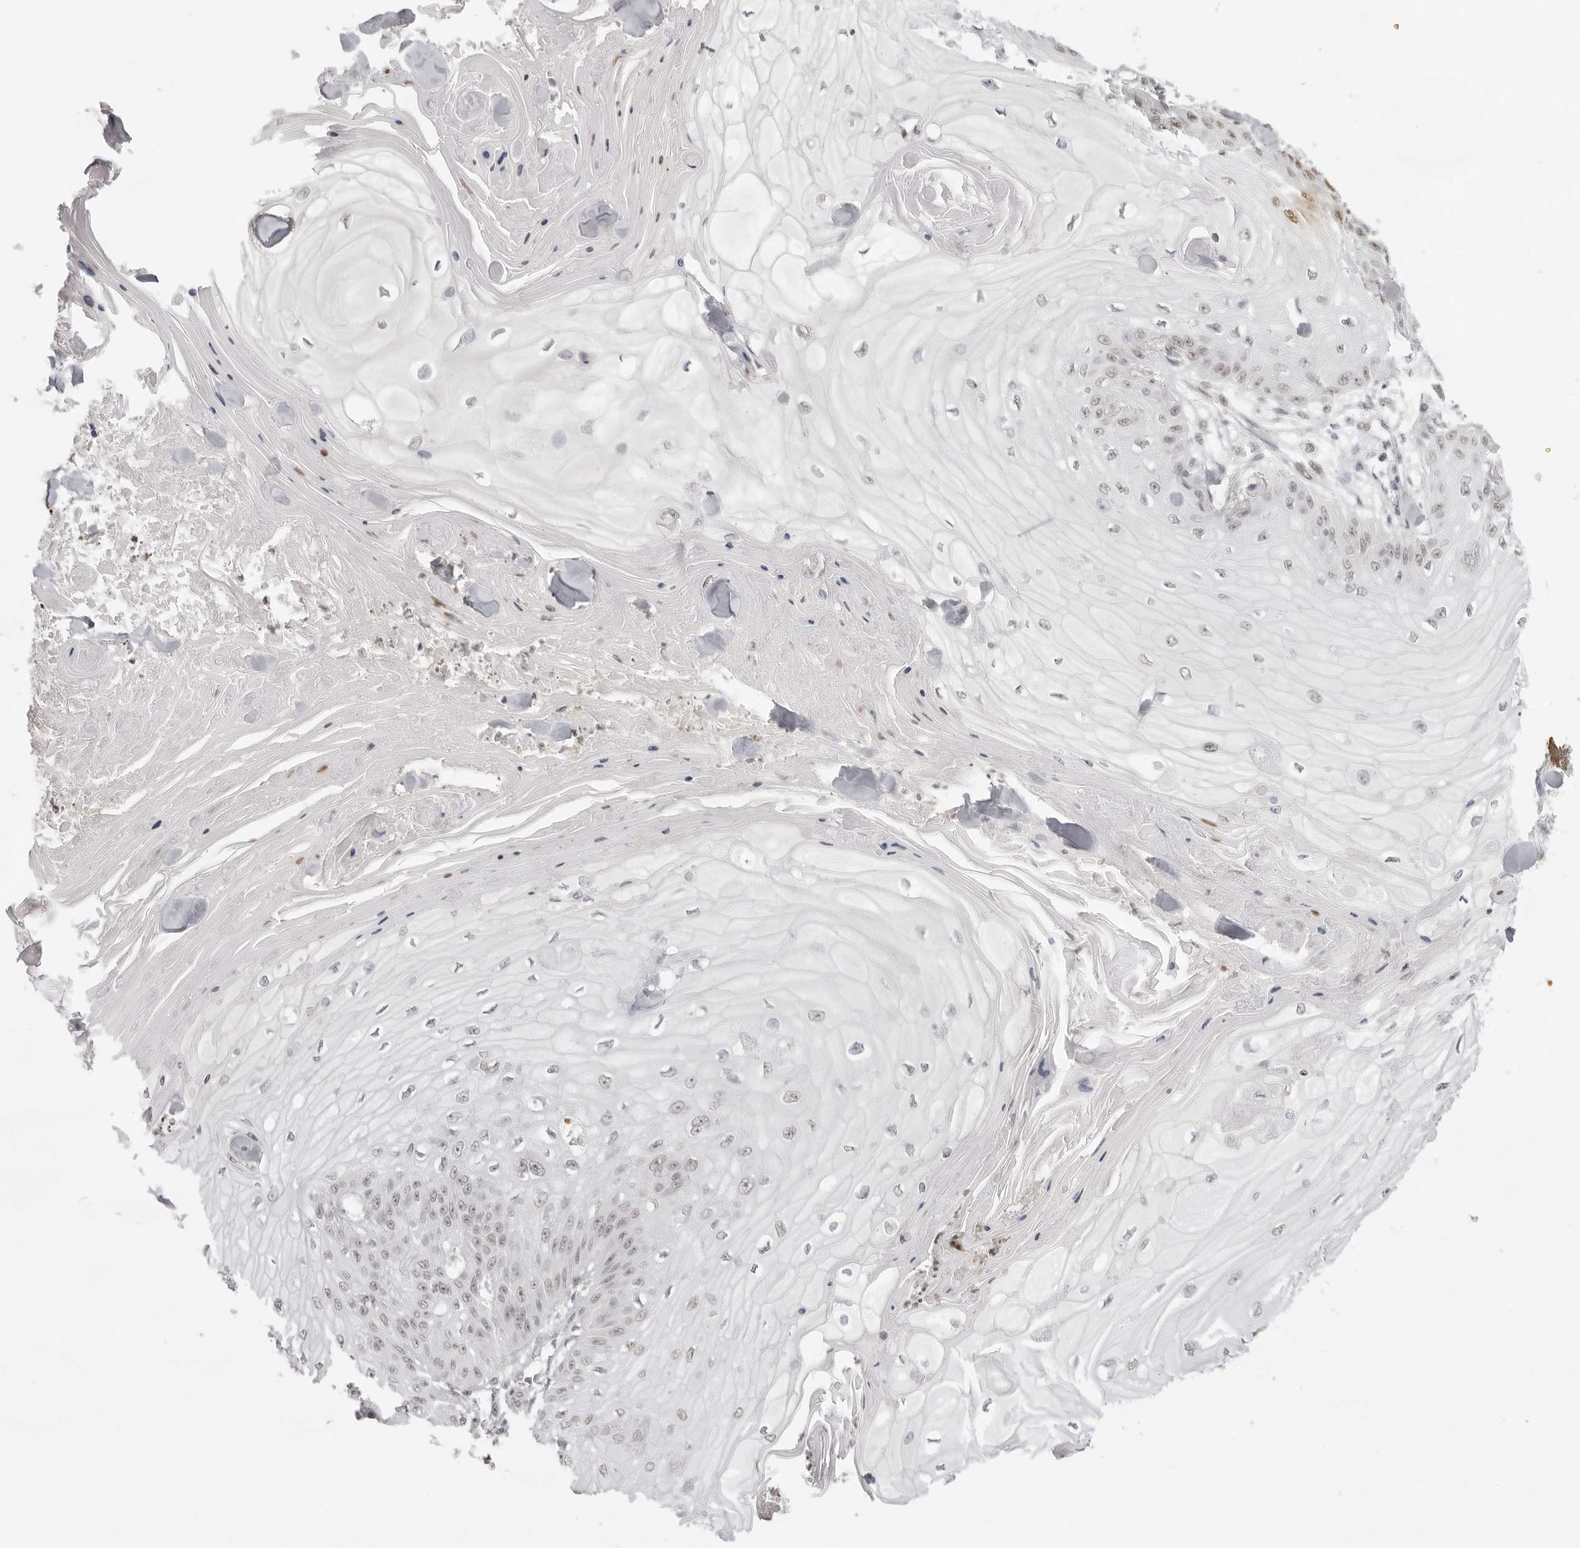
{"staining": {"intensity": "weak", "quantity": "25%-75%", "location": "nuclear"}, "tissue": "skin cancer", "cell_type": "Tumor cells", "image_type": "cancer", "snomed": [{"axis": "morphology", "description": "Squamous cell carcinoma, NOS"}, {"axis": "topography", "description": "Skin"}], "caption": "Brown immunohistochemical staining in human skin cancer (squamous cell carcinoma) demonstrates weak nuclear positivity in about 25%-75% of tumor cells.", "gene": "NTM", "patient": {"sex": "male", "age": 74}}